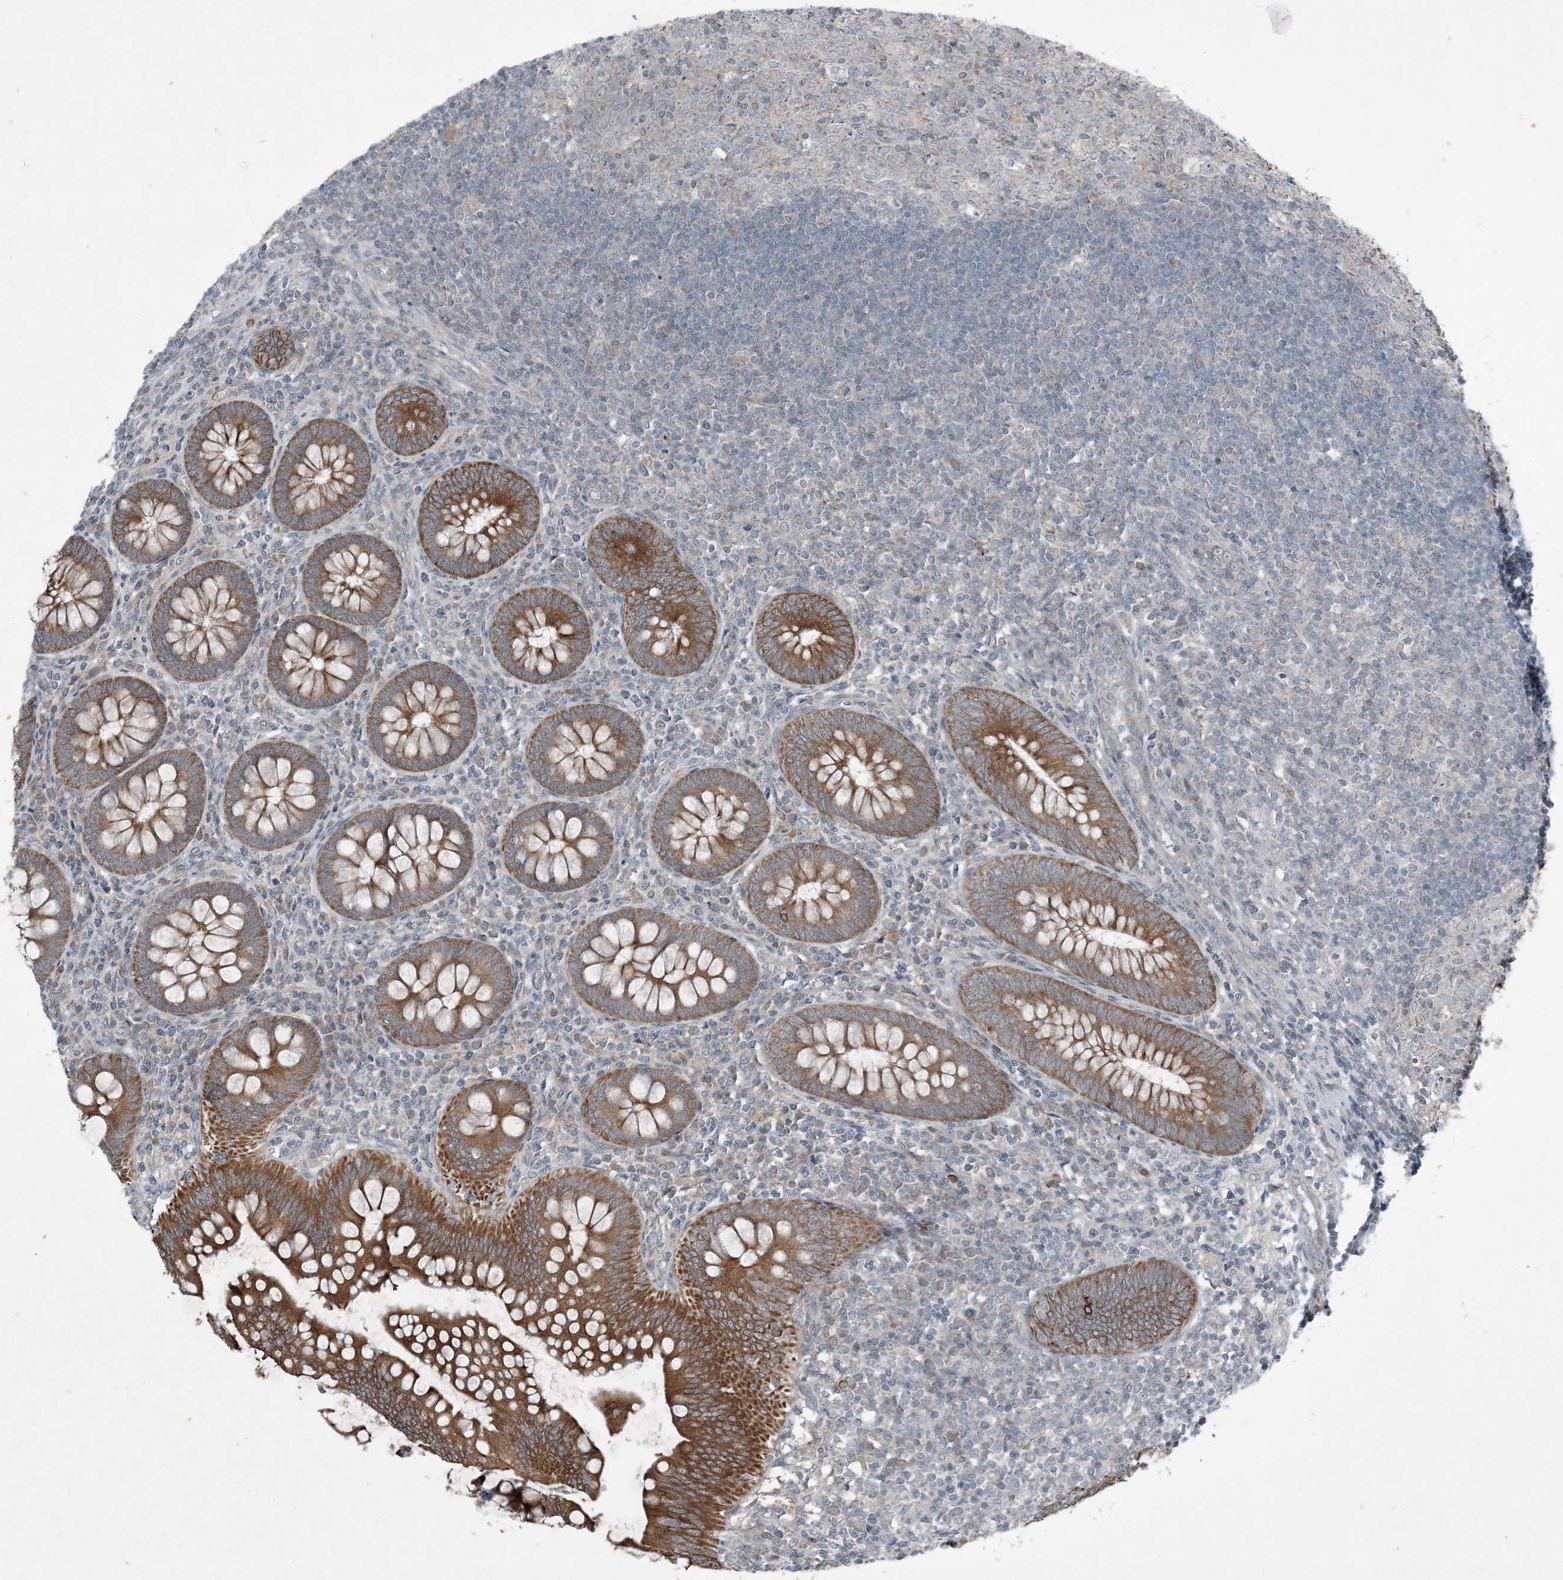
{"staining": {"intensity": "strong", "quantity": "25%-75%", "location": "cytoplasmic/membranous"}, "tissue": "appendix", "cell_type": "Glandular cells", "image_type": "normal", "snomed": [{"axis": "morphology", "description": "Normal tissue, NOS"}, {"axis": "topography", "description": "Appendix"}], "caption": "The immunohistochemical stain shows strong cytoplasmic/membranous expression in glandular cells of benign appendix.", "gene": "PC", "patient": {"sex": "male", "age": 14}}